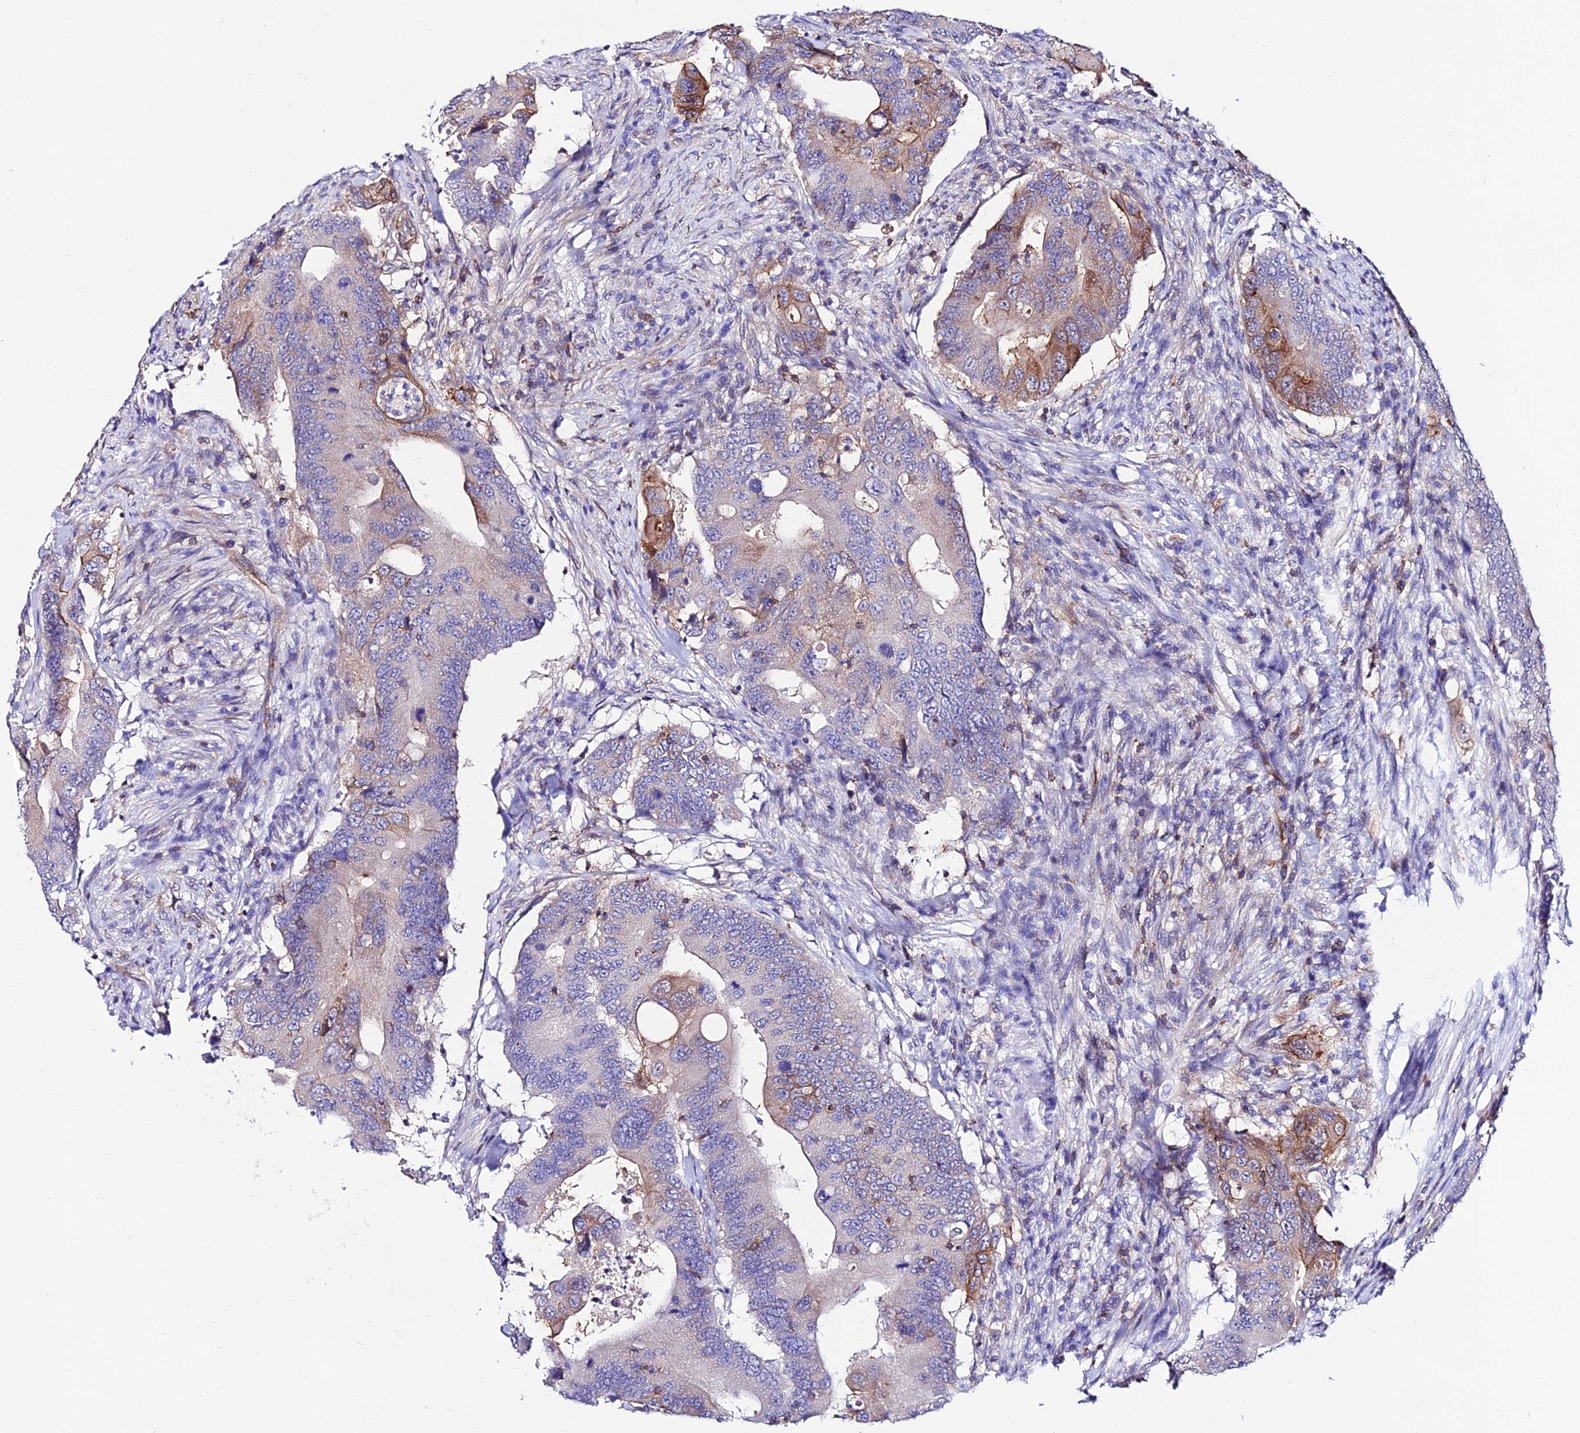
{"staining": {"intensity": "moderate", "quantity": "<25%", "location": "cytoplasmic/membranous"}, "tissue": "colorectal cancer", "cell_type": "Tumor cells", "image_type": "cancer", "snomed": [{"axis": "morphology", "description": "Adenocarcinoma, NOS"}, {"axis": "topography", "description": "Colon"}], "caption": "Immunohistochemistry photomicrograph of neoplastic tissue: human adenocarcinoma (colorectal) stained using IHC reveals low levels of moderate protein expression localized specifically in the cytoplasmic/membranous of tumor cells, appearing as a cytoplasmic/membranous brown color.", "gene": "S100A16", "patient": {"sex": "male", "age": 71}}